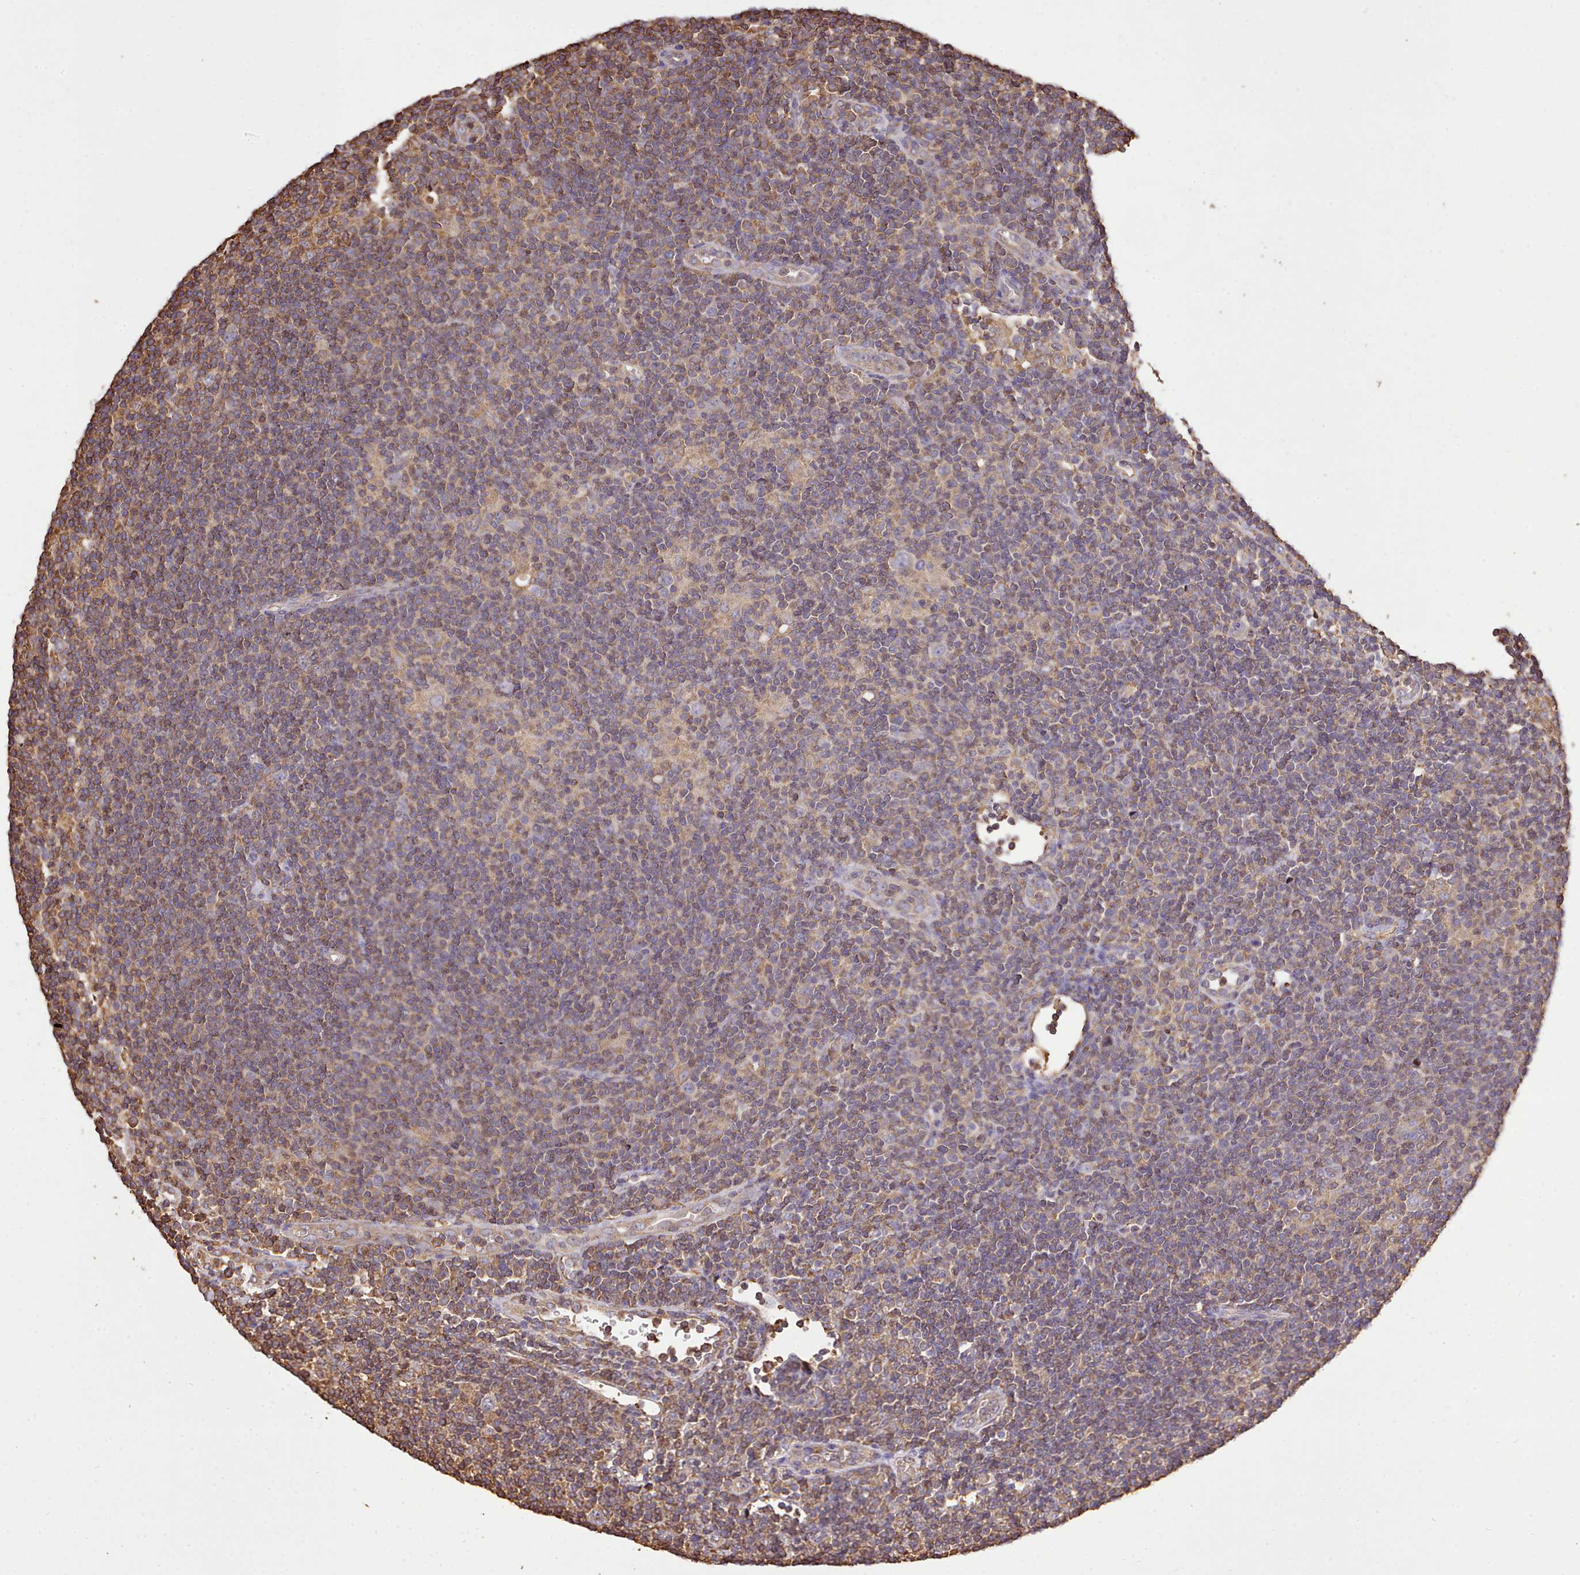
{"staining": {"intensity": "negative", "quantity": "none", "location": "none"}, "tissue": "lymphoma", "cell_type": "Tumor cells", "image_type": "cancer", "snomed": [{"axis": "morphology", "description": "Hodgkin's disease, NOS"}, {"axis": "topography", "description": "Lymph node"}], "caption": "IHC micrograph of neoplastic tissue: Hodgkin's disease stained with DAB (3,3'-diaminobenzidine) demonstrates no significant protein expression in tumor cells. (Brightfield microscopy of DAB immunohistochemistry at high magnification).", "gene": "CAPZA1", "patient": {"sex": "female", "age": 57}}